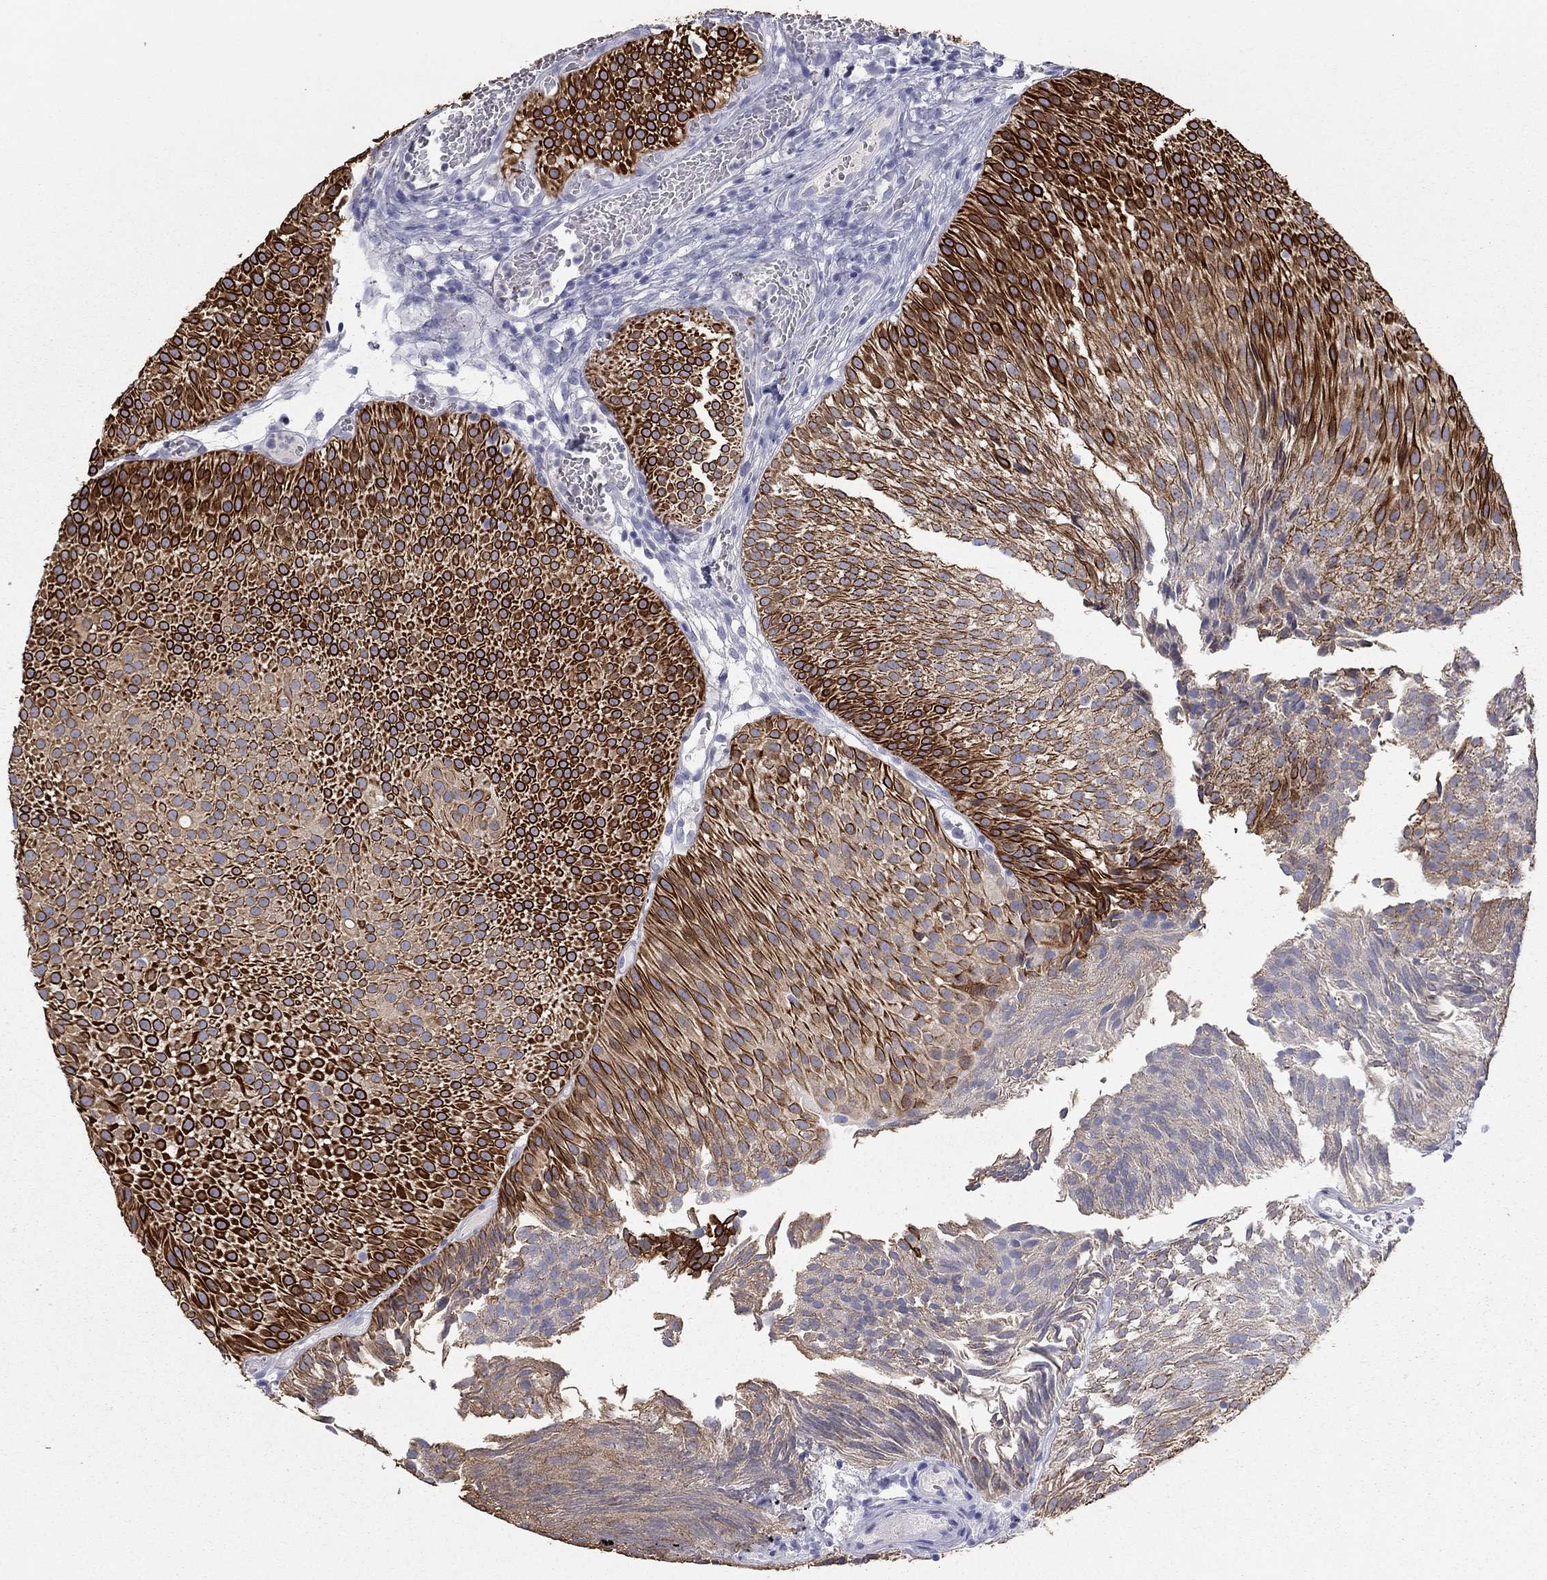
{"staining": {"intensity": "strong", "quantity": ">75%", "location": "cytoplasmic/membranous"}, "tissue": "urothelial cancer", "cell_type": "Tumor cells", "image_type": "cancer", "snomed": [{"axis": "morphology", "description": "Urothelial carcinoma, Low grade"}, {"axis": "topography", "description": "Urinary bladder"}], "caption": "Human urothelial cancer stained with a protein marker demonstrates strong staining in tumor cells.", "gene": "KRT75", "patient": {"sex": "male", "age": 65}}